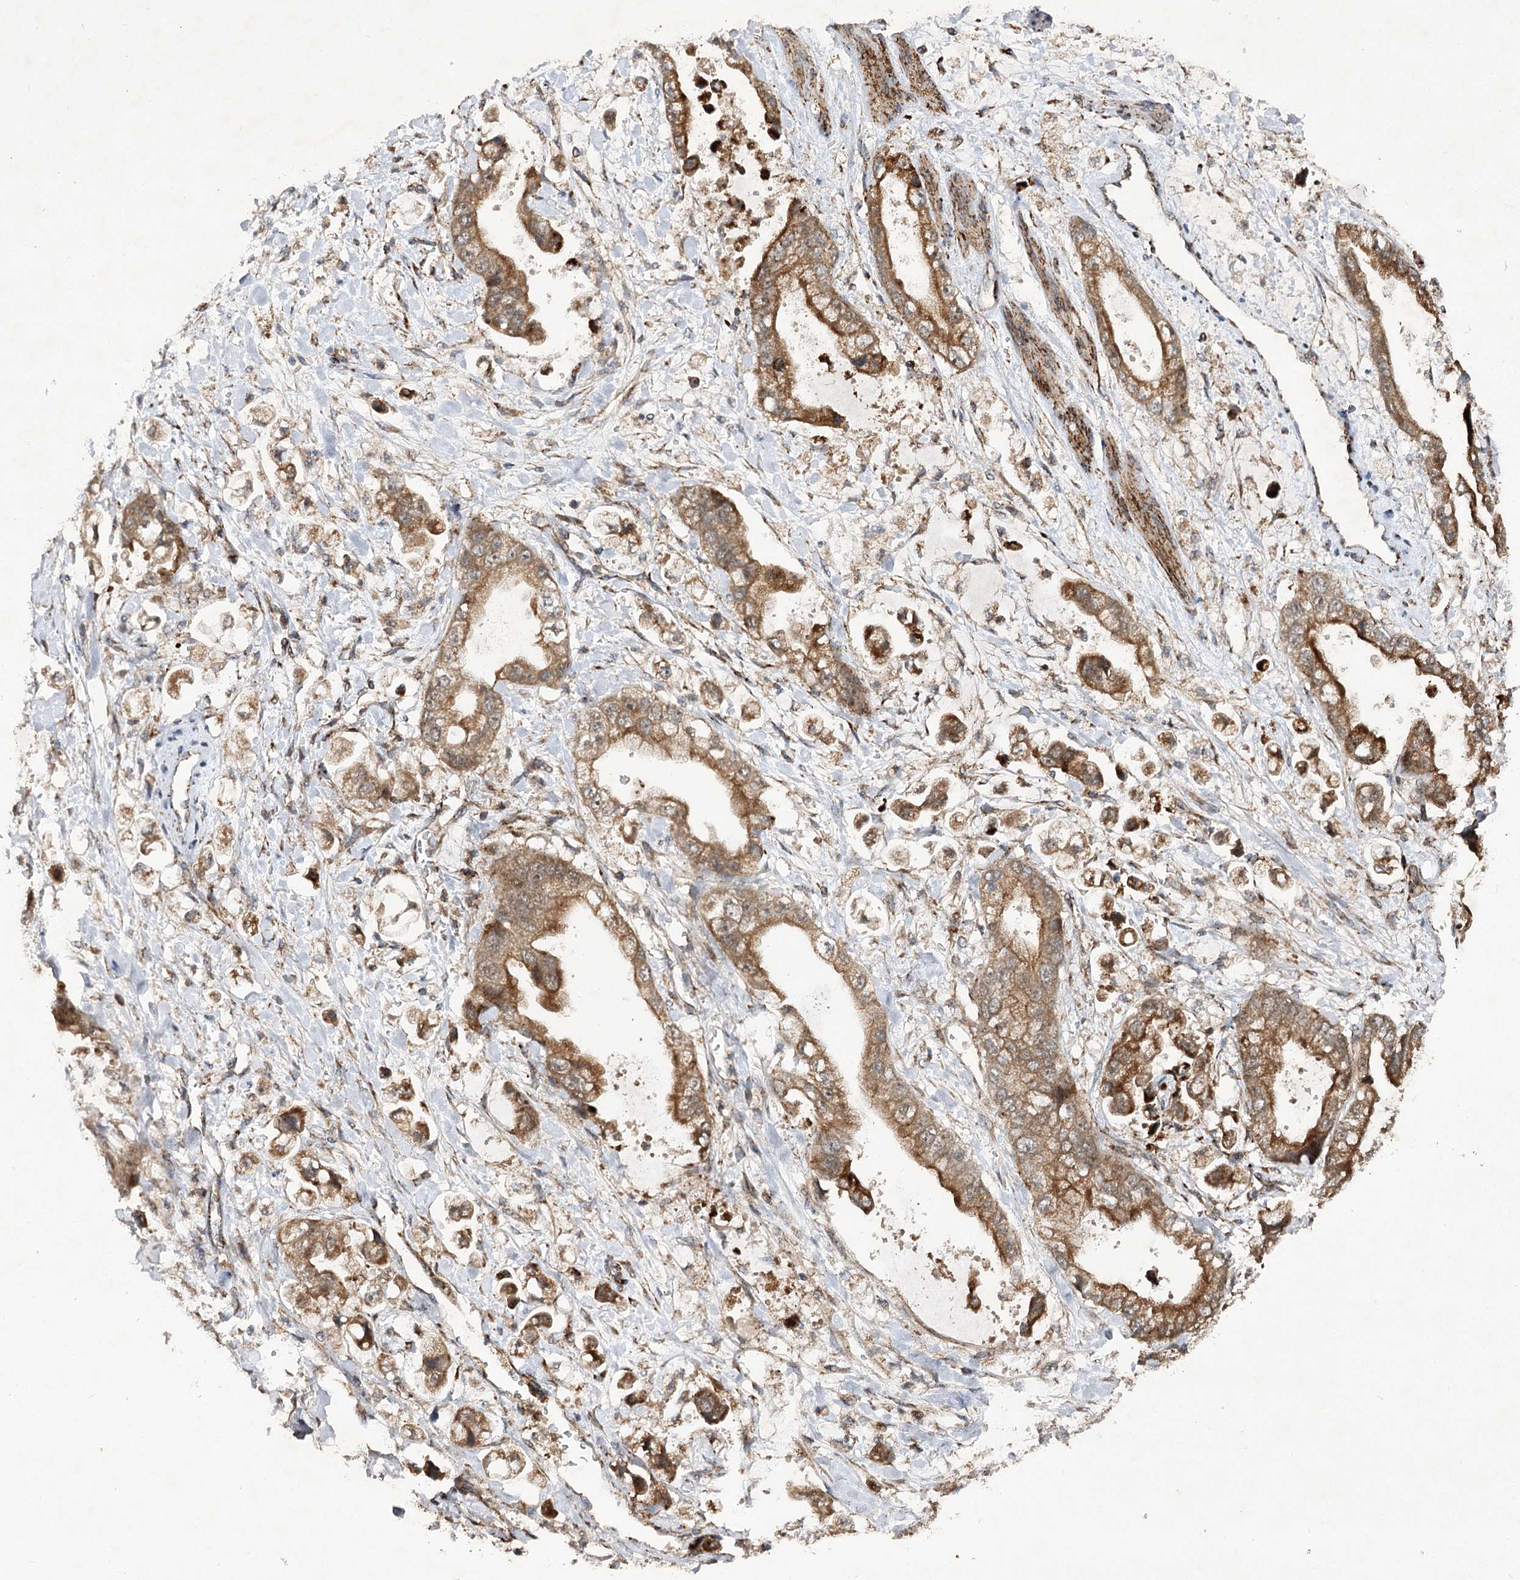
{"staining": {"intensity": "moderate", "quantity": ">75%", "location": "cytoplasmic/membranous"}, "tissue": "stomach cancer", "cell_type": "Tumor cells", "image_type": "cancer", "snomed": [{"axis": "morphology", "description": "Adenocarcinoma, NOS"}, {"axis": "topography", "description": "Stomach"}], "caption": "Human stomach cancer stained with a protein marker shows moderate staining in tumor cells.", "gene": "SCRN3", "patient": {"sex": "male", "age": 62}}